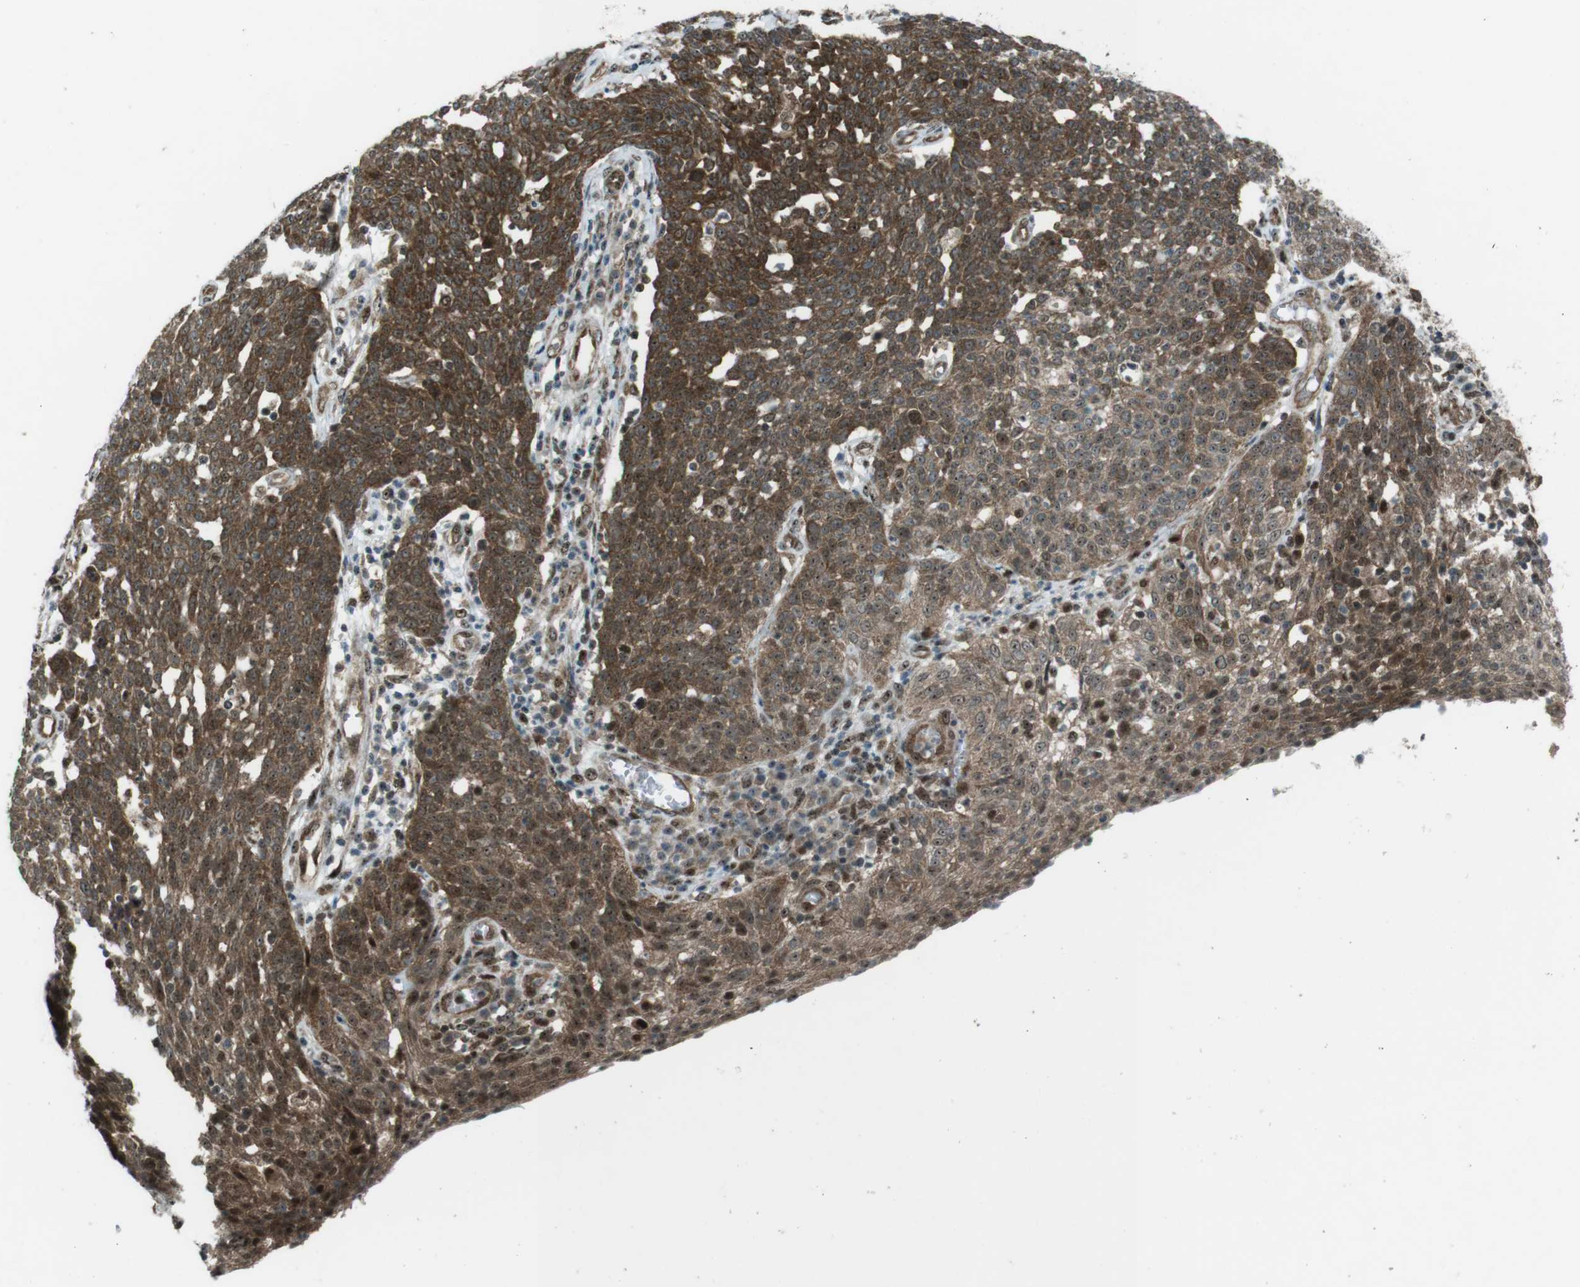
{"staining": {"intensity": "strong", "quantity": ">75%", "location": "cytoplasmic/membranous,nuclear"}, "tissue": "cervical cancer", "cell_type": "Tumor cells", "image_type": "cancer", "snomed": [{"axis": "morphology", "description": "Squamous cell carcinoma, NOS"}, {"axis": "topography", "description": "Cervix"}], "caption": "IHC micrograph of neoplastic tissue: cervical cancer (squamous cell carcinoma) stained using IHC shows high levels of strong protein expression localized specifically in the cytoplasmic/membranous and nuclear of tumor cells, appearing as a cytoplasmic/membranous and nuclear brown color.", "gene": "CSNK1D", "patient": {"sex": "female", "age": 34}}